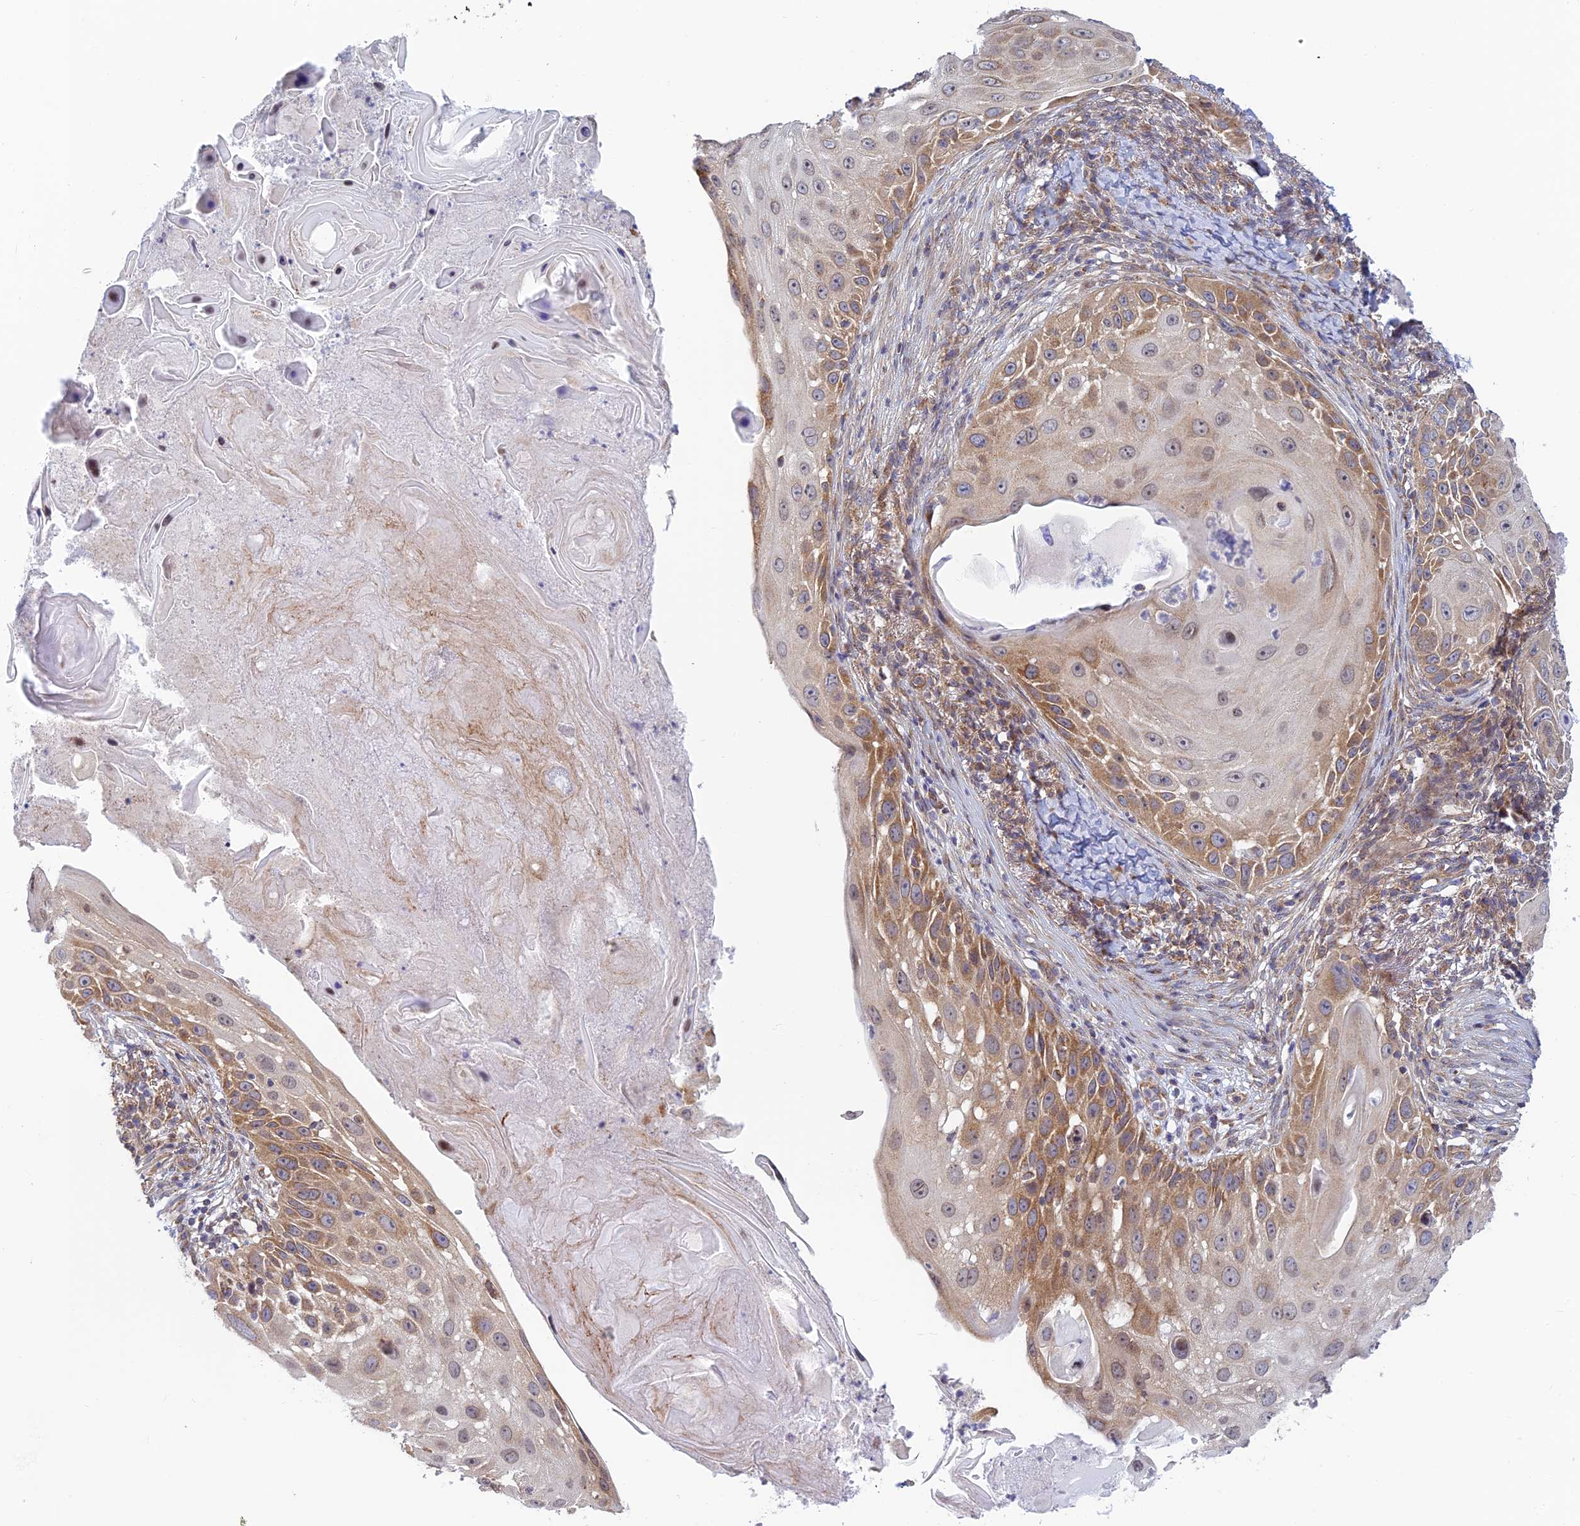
{"staining": {"intensity": "moderate", "quantity": ">75%", "location": "cytoplasmic/membranous"}, "tissue": "skin cancer", "cell_type": "Tumor cells", "image_type": "cancer", "snomed": [{"axis": "morphology", "description": "Squamous cell carcinoma, NOS"}, {"axis": "topography", "description": "Skin"}], "caption": "DAB (3,3'-diaminobenzidine) immunohistochemical staining of human squamous cell carcinoma (skin) exhibits moderate cytoplasmic/membranous protein expression in approximately >75% of tumor cells.", "gene": "HOOK2", "patient": {"sex": "female", "age": 44}}